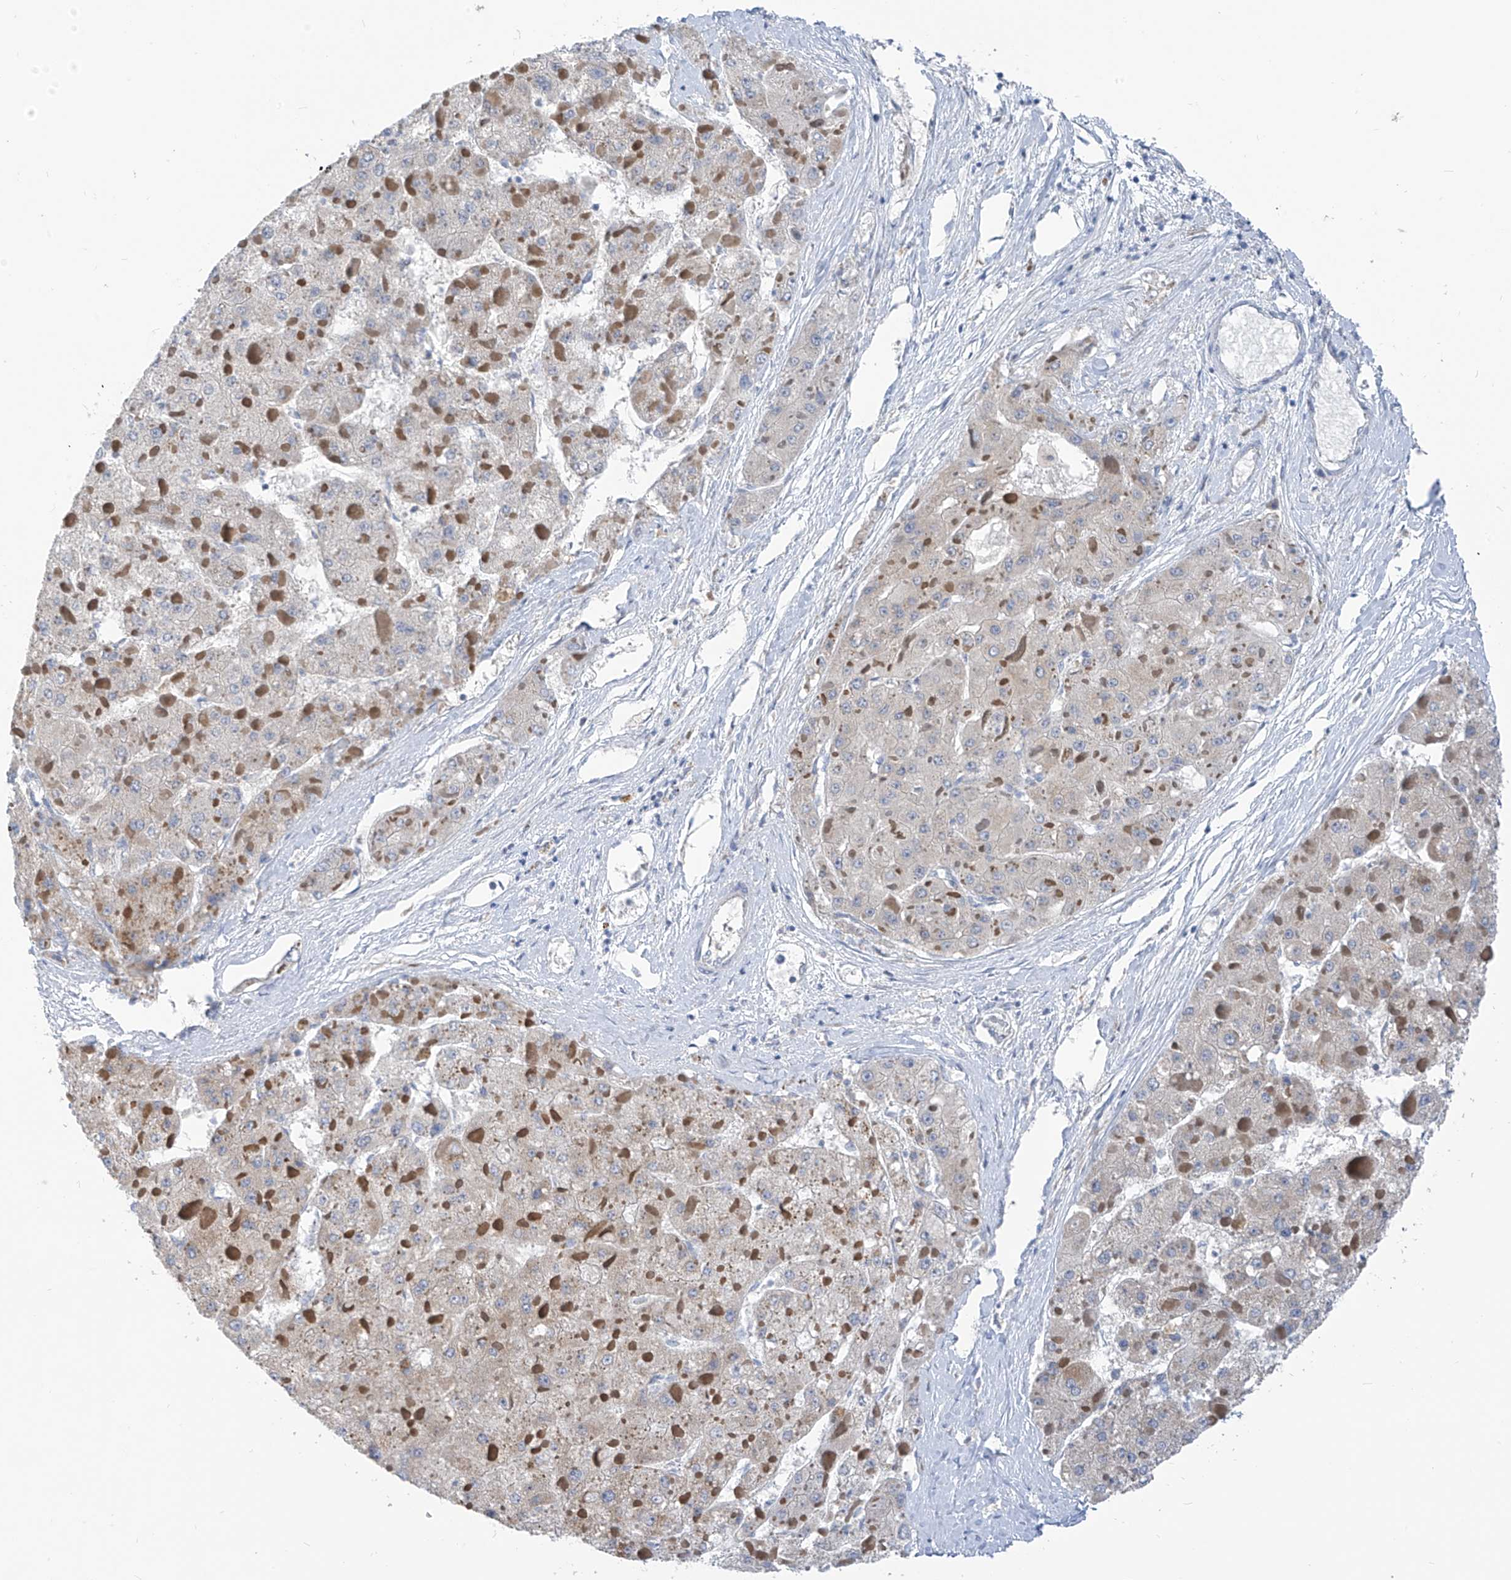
{"staining": {"intensity": "negative", "quantity": "none", "location": "none"}, "tissue": "liver cancer", "cell_type": "Tumor cells", "image_type": "cancer", "snomed": [{"axis": "morphology", "description": "Carcinoma, Hepatocellular, NOS"}, {"axis": "topography", "description": "Liver"}], "caption": "The histopathology image demonstrates no significant expression in tumor cells of liver hepatocellular carcinoma. The staining was performed using DAB (3,3'-diaminobenzidine) to visualize the protein expression in brown, while the nuclei were stained in blue with hematoxylin (Magnification: 20x).", "gene": "LDAH", "patient": {"sex": "female", "age": 73}}